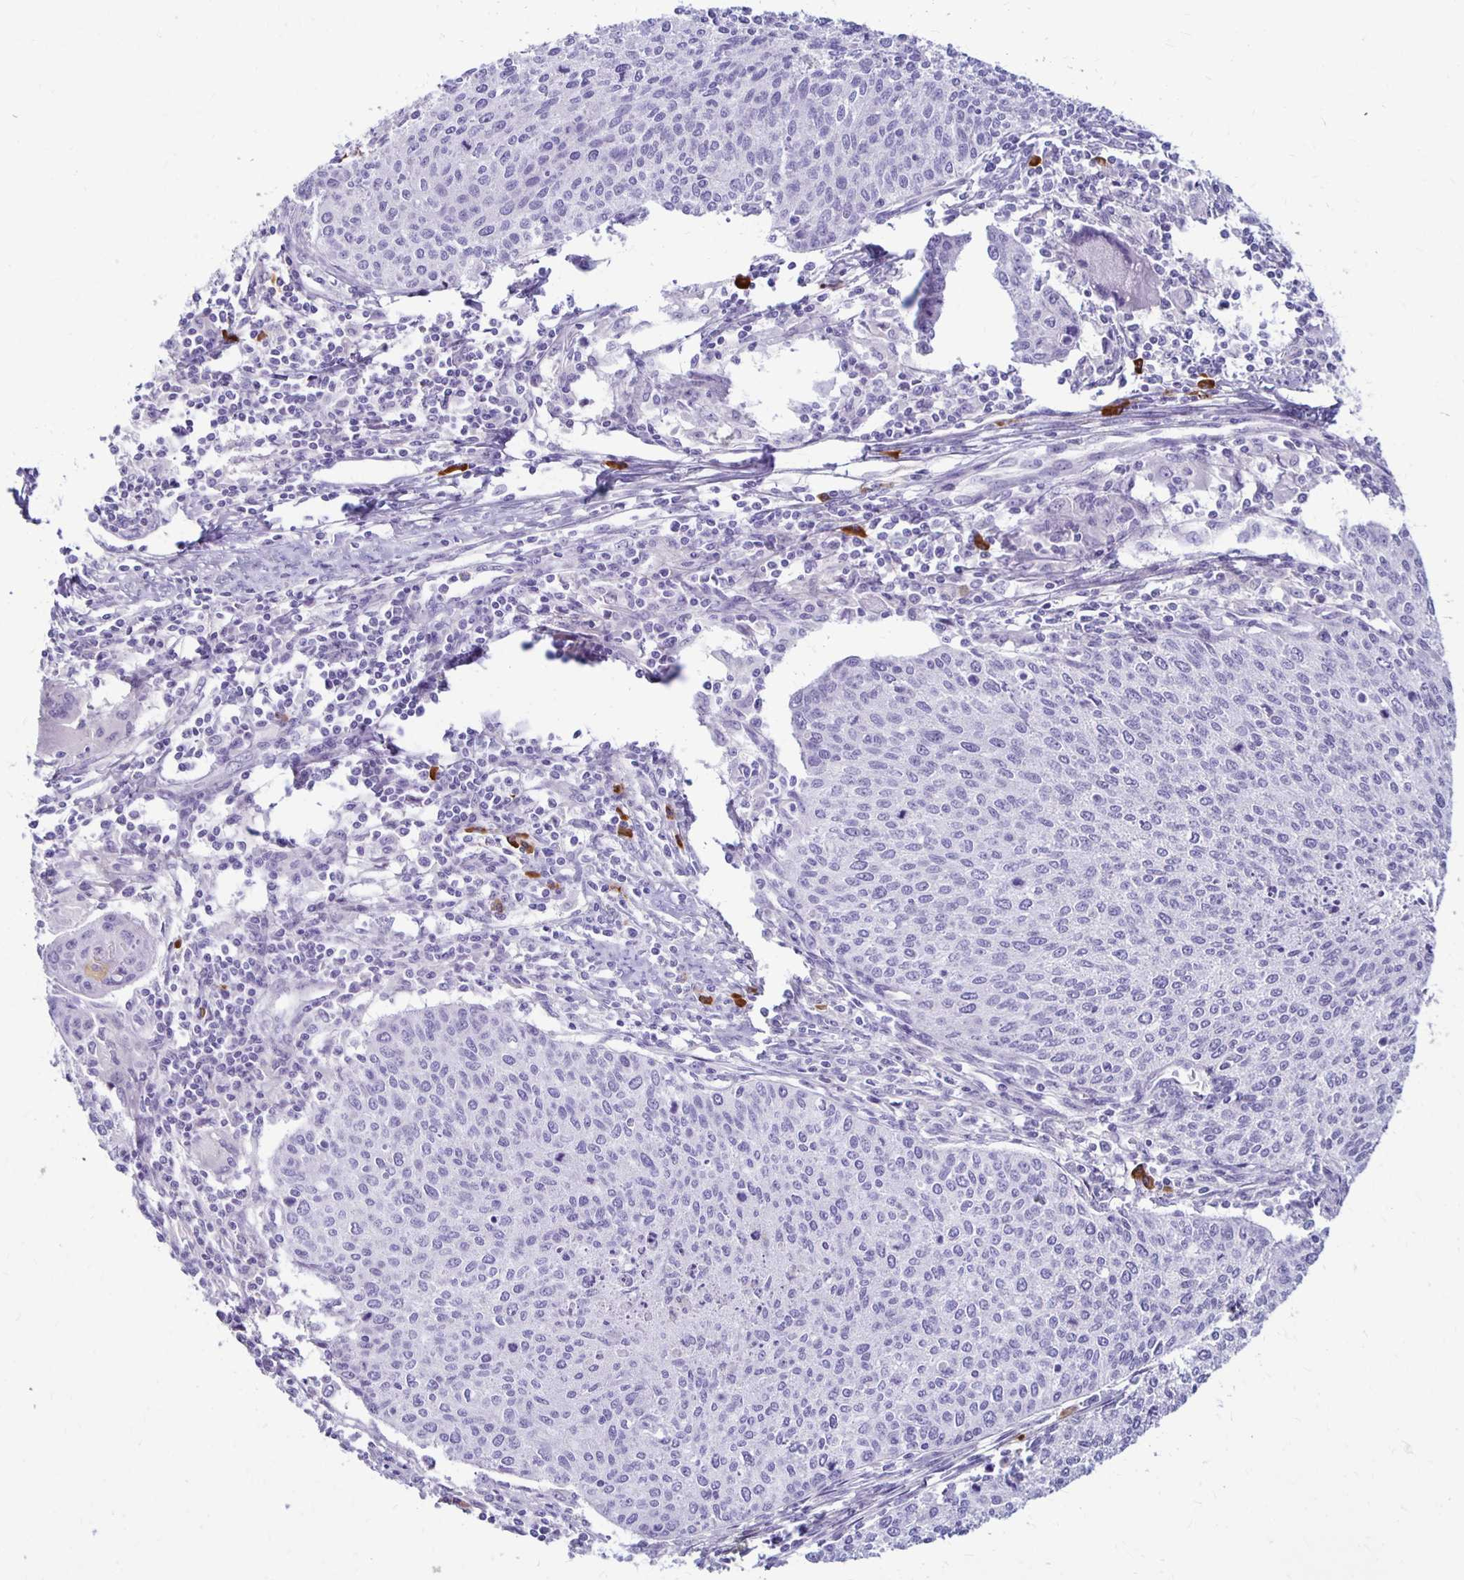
{"staining": {"intensity": "negative", "quantity": "none", "location": "none"}, "tissue": "cervical cancer", "cell_type": "Tumor cells", "image_type": "cancer", "snomed": [{"axis": "morphology", "description": "Squamous cell carcinoma, NOS"}, {"axis": "topography", "description": "Cervix"}], "caption": "Immunohistochemistry (IHC) histopathology image of squamous cell carcinoma (cervical) stained for a protein (brown), which displays no expression in tumor cells.", "gene": "FNTB", "patient": {"sex": "female", "age": 38}}